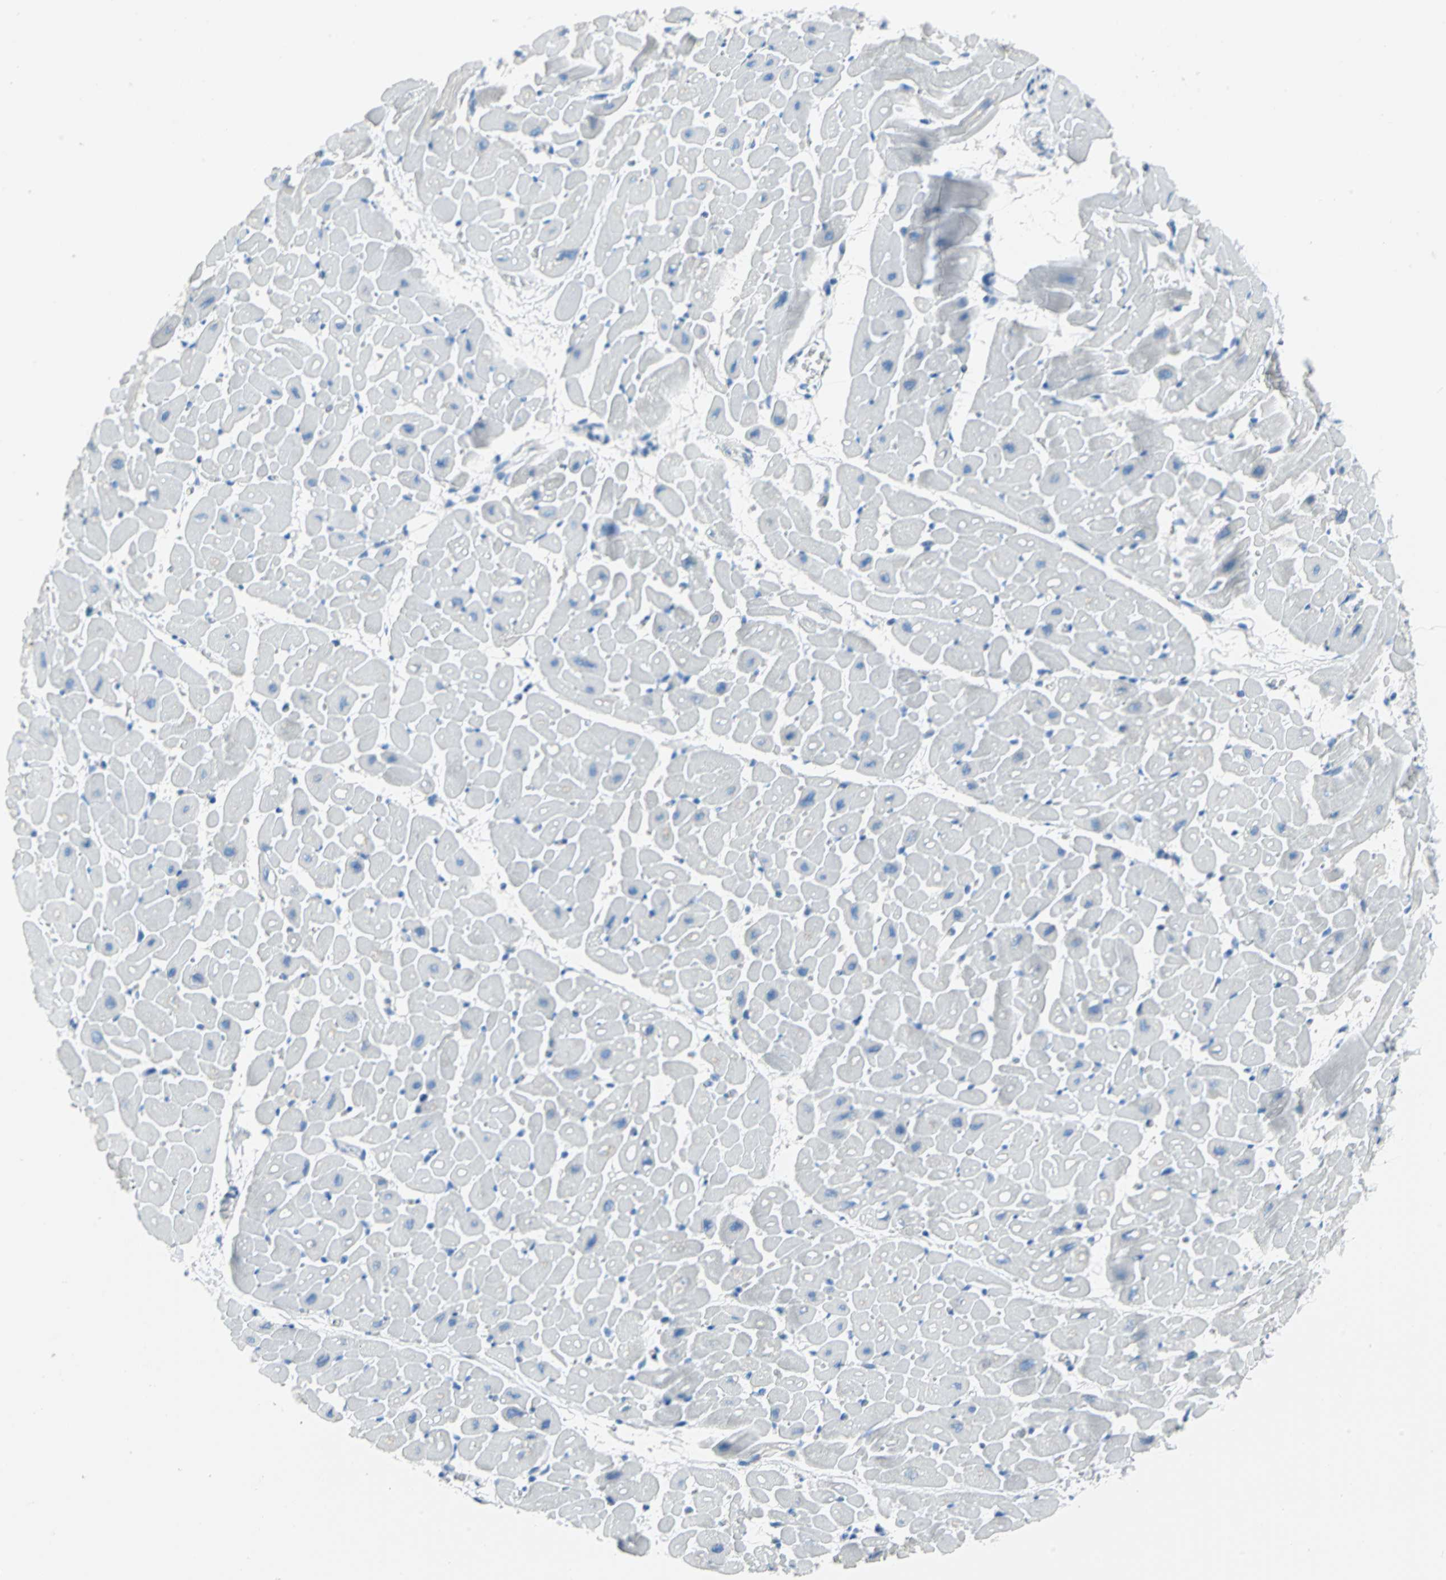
{"staining": {"intensity": "negative", "quantity": "none", "location": "none"}, "tissue": "heart muscle", "cell_type": "Cardiomyocytes", "image_type": "normal", "snomed": [{"axis": "morphology", "description": "Normal tissue, NOS"}, {"axis": "topography", "description": "Heart"}], "caption": "Immunohistochemical staining of normal human heart muscle exhibits no significant positivity in cardiomyocytes.", "gene": "SFN", "patient": {"sex": "male", "age": 45}}